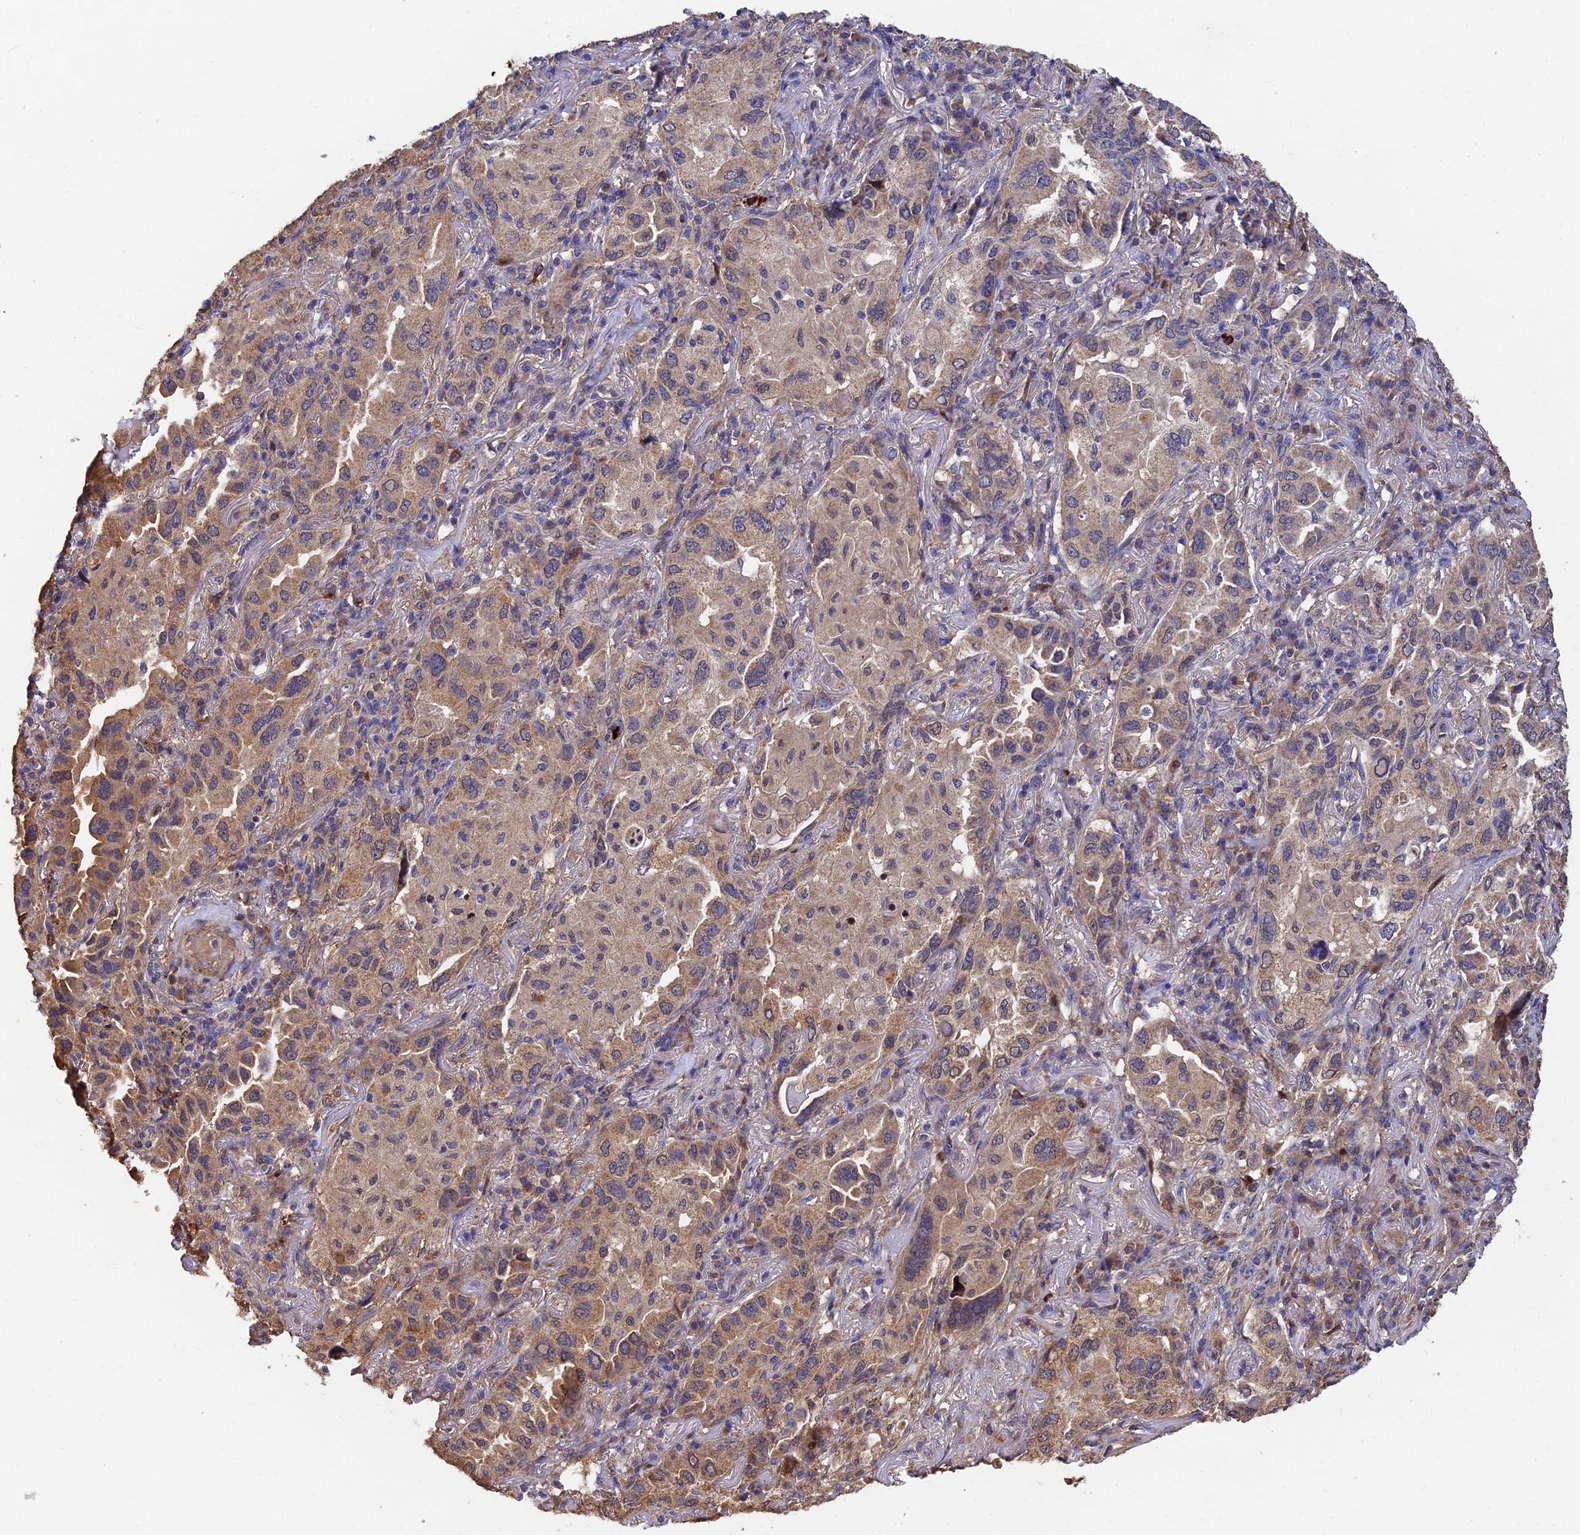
{"staining": {"intensity": "moderate", "quantity": "25%-75%", "location": "cytoplasmic/membranous"}, "tissue": "lung cancer", "cell_type": "Tumor cells", "image_type": "cancer", "snomed": [{"axis": "morphology", "description": "Adenocarcinoma, NOS"}, {"axis": "topography", "description": "Lung"}], "caption": "High-magnification brightfield microscopy of lung cancer stained with DAB (3,3'-diaminobenzidine) (brown) and counterstained with hematoxylin (blue). tumor cells exhibit moderate cytoplasmic/membranous expression is appreciated in approximately25%-75% of cells.", "gene": "SLC38A11", "patient": {"sex": "female", "age": 69}}